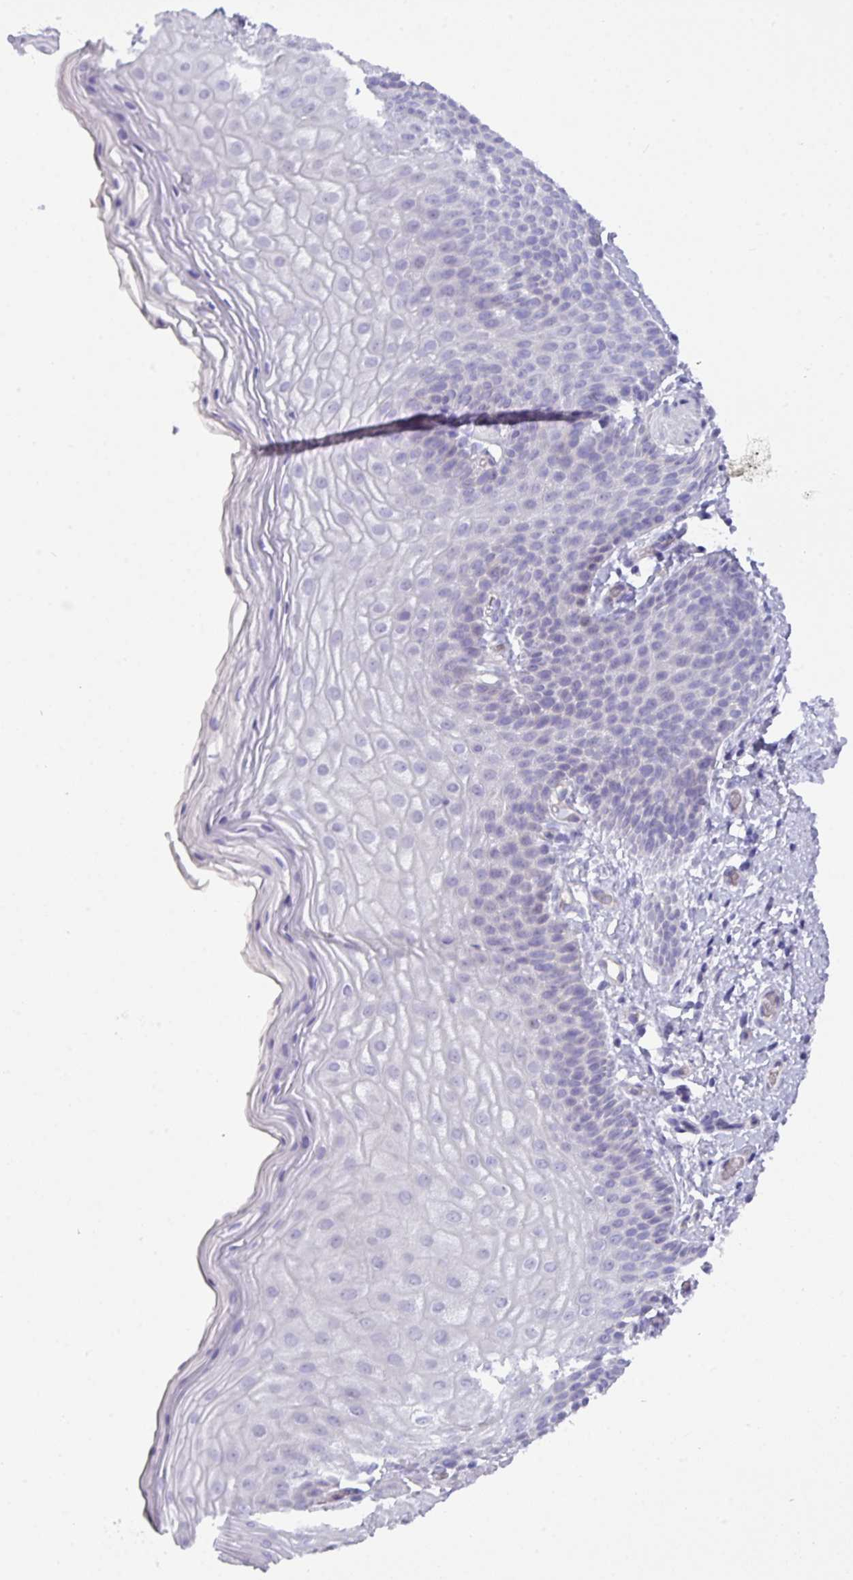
{"staining": {"intensity": "weak", "quantity": "<25%", "location": "nuclear"}, "tissue": "skin", "cell_type": "Epidermal cells", "image_type": "normal", "snomed": [{"axis": "morphology", "description": "Normal tissue, NOS"}, {"axis": "topography", "description": "Anal"}], "caption": "An IHC micrograph of benign skin is shown. There is no staining in epidermal cells of skin.", "gene": "MRM2", "patient": {"sex": "female", "age": 40}}